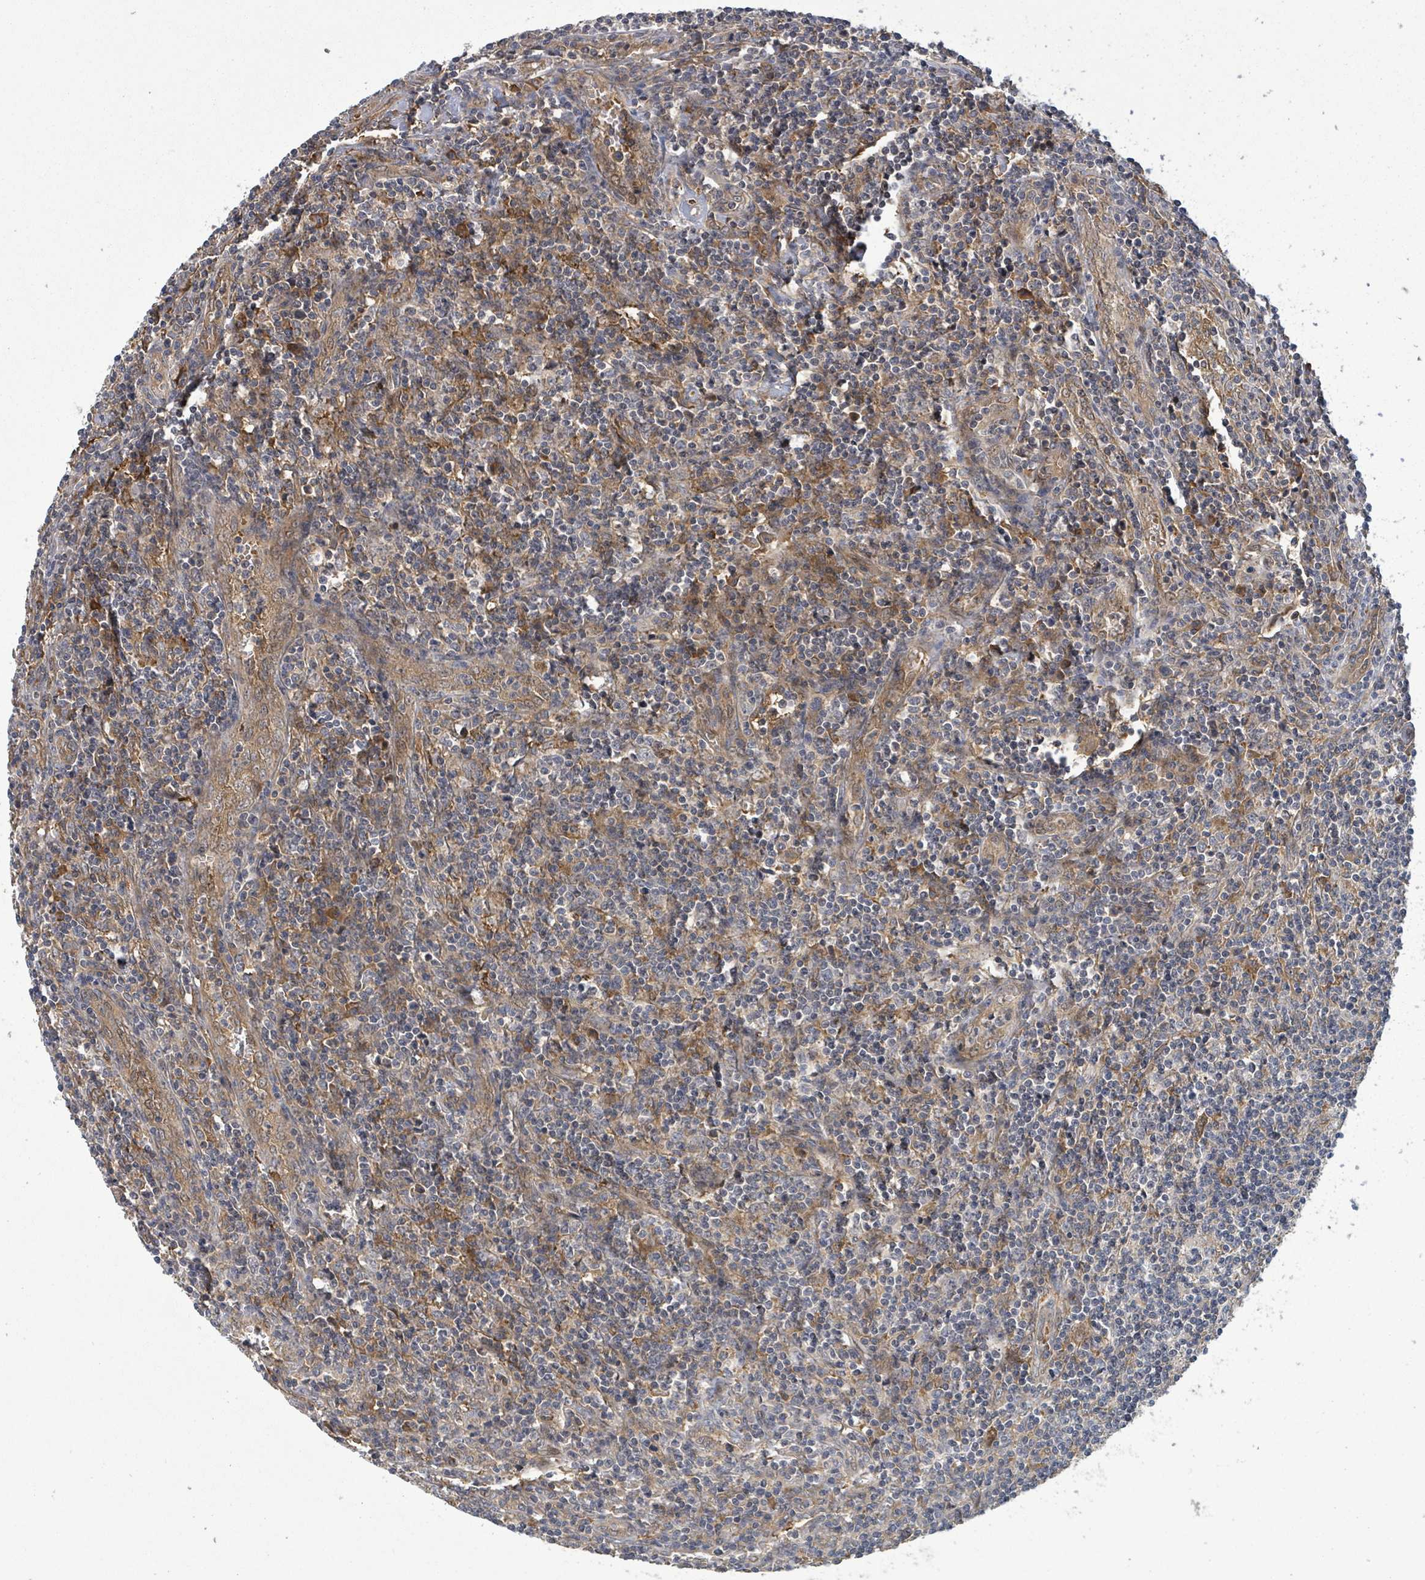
{"staining": {"intensity": "negative", "quantity": "none", "location": "none"}, "tissue": "lymphoma", "cell_type": "Tumor cells", "image_type": "cancer", "snomed": [{"axis": "morphology", "description": "Hodgkin's disease, NOS"}, {"axis": "topography", "description": "Lymph node"}], "caption": "The photomicrograph shows no staining of tumor cells in lymphoma.", "gene": "MAP3K6", "patient": {"sex": "male", "age": 83}}